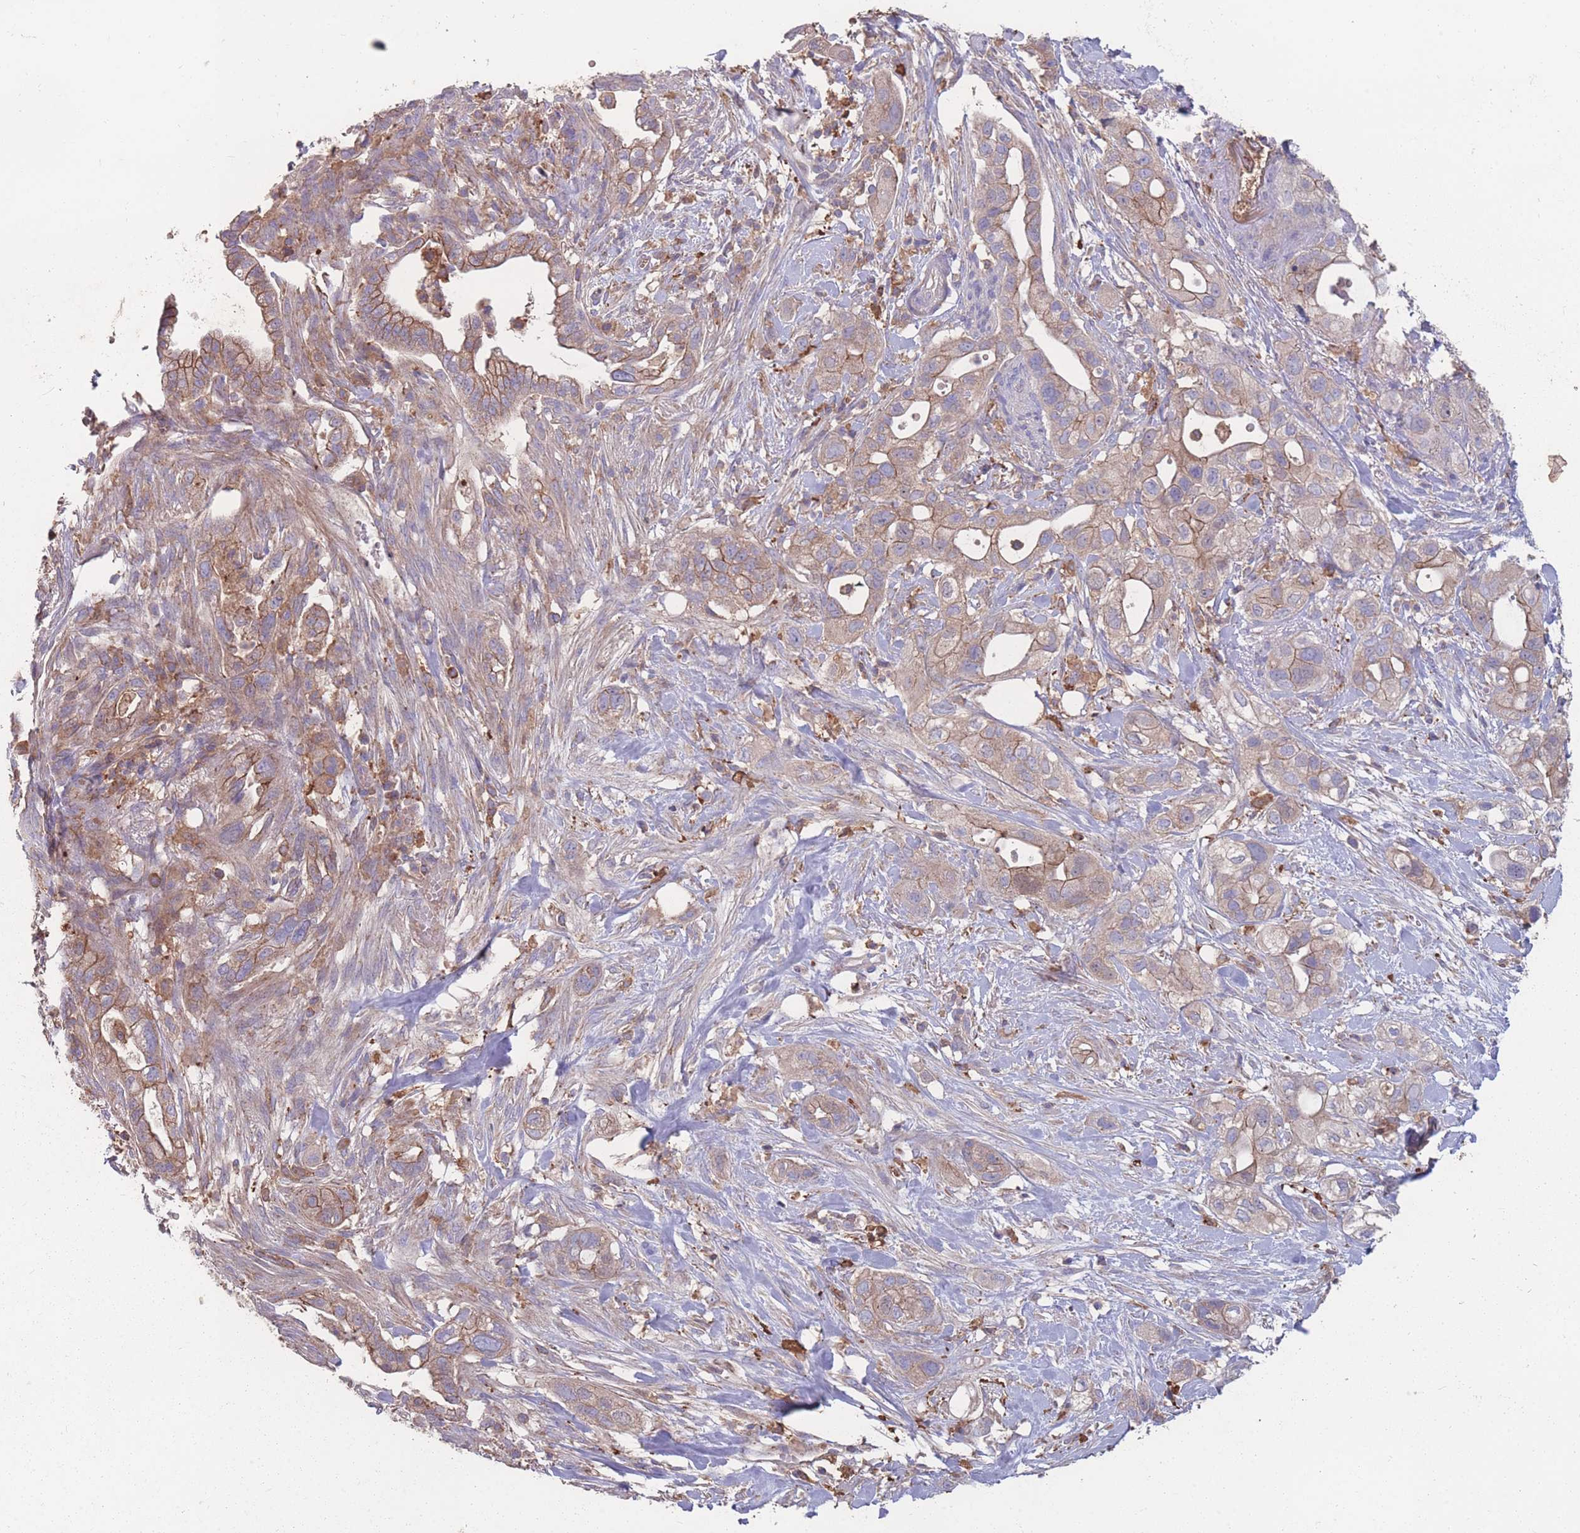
{"staining": {"intensity": "moderate", "quantity": "25%-75%", "location": "cytoplasmic/membranous"}, "tissue": "pancreatic cancer", "cell_type": "Tumor cells", "image_type": "cancer", "snomed": [{"axis": "morphology", "description": "Adenocarcinoma, NOS"}, {"axis": "topography", "description": "Pancreas"}], "caption": "The micrograph displays a brown stain indicating the presence of a protein in the cytoplasmic/membranous of tumor cells in pancreatic cancer. (DAB IHC with brightfield microscopy, high magnification).", "gene": "CD33", "patient": {"sex": "male", "age": 44}}